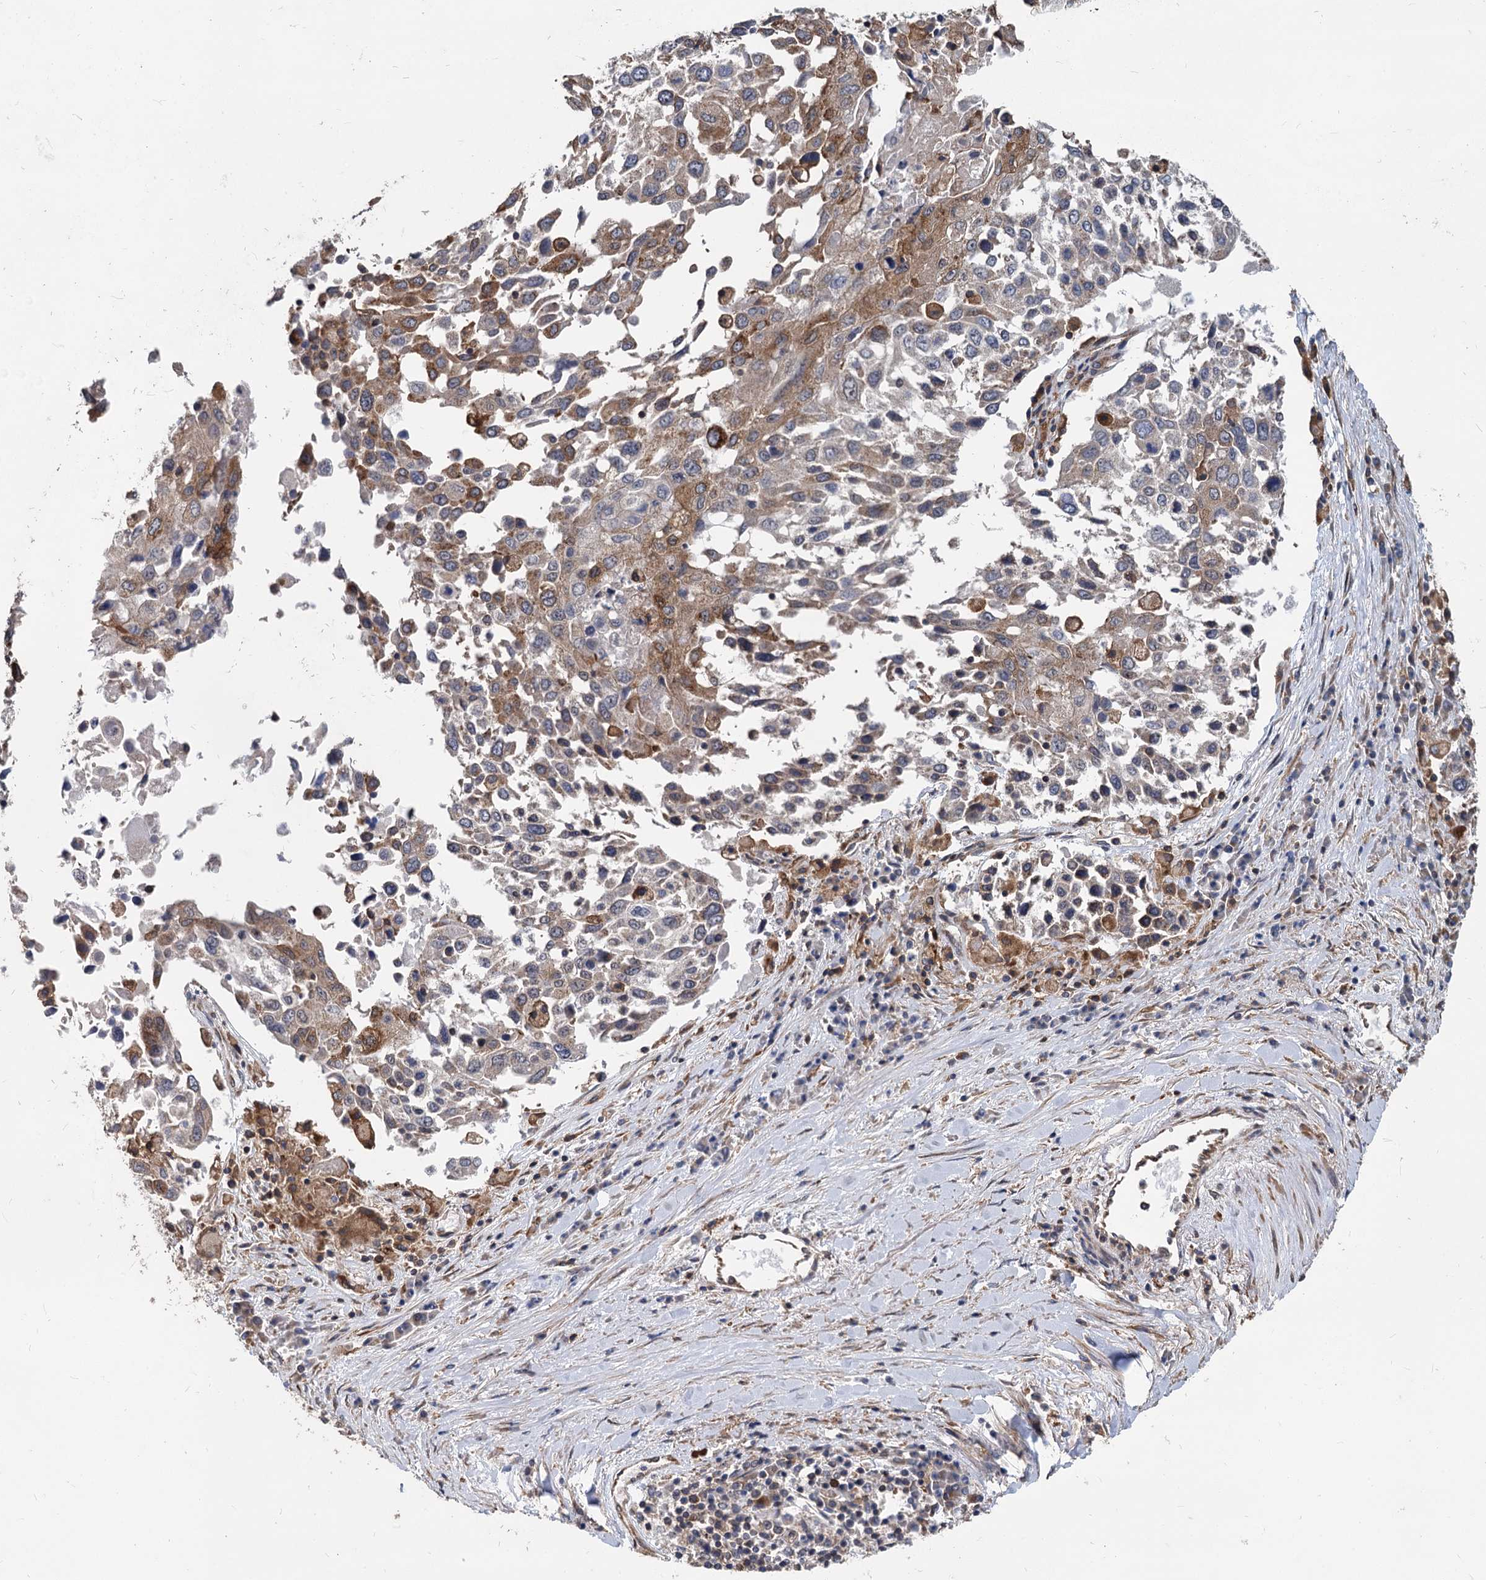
{"staining": {"intensity": "moderate", "quantity": "25%-75%", "location": "cytoplasmic/membranous"}, "tissue": "lung cancer", "cell_type": "Tumor cells", "image_type": "cancer", "snomed": [{"axis": "morphology", "description": "Squamous cell carcinoma, NOS"}, {"axis": "topography", "description": "Lung"}], "caption": "A histopathology image showing moderate cytoplasmic/membranous staining in approximately 25%-75% of tumor cells in squamous cell carcinoma (lung), as visualized by brown immunohistochemical staining.", "gene": "STIM1", "patient": {"sex": "male", "age": 65}}